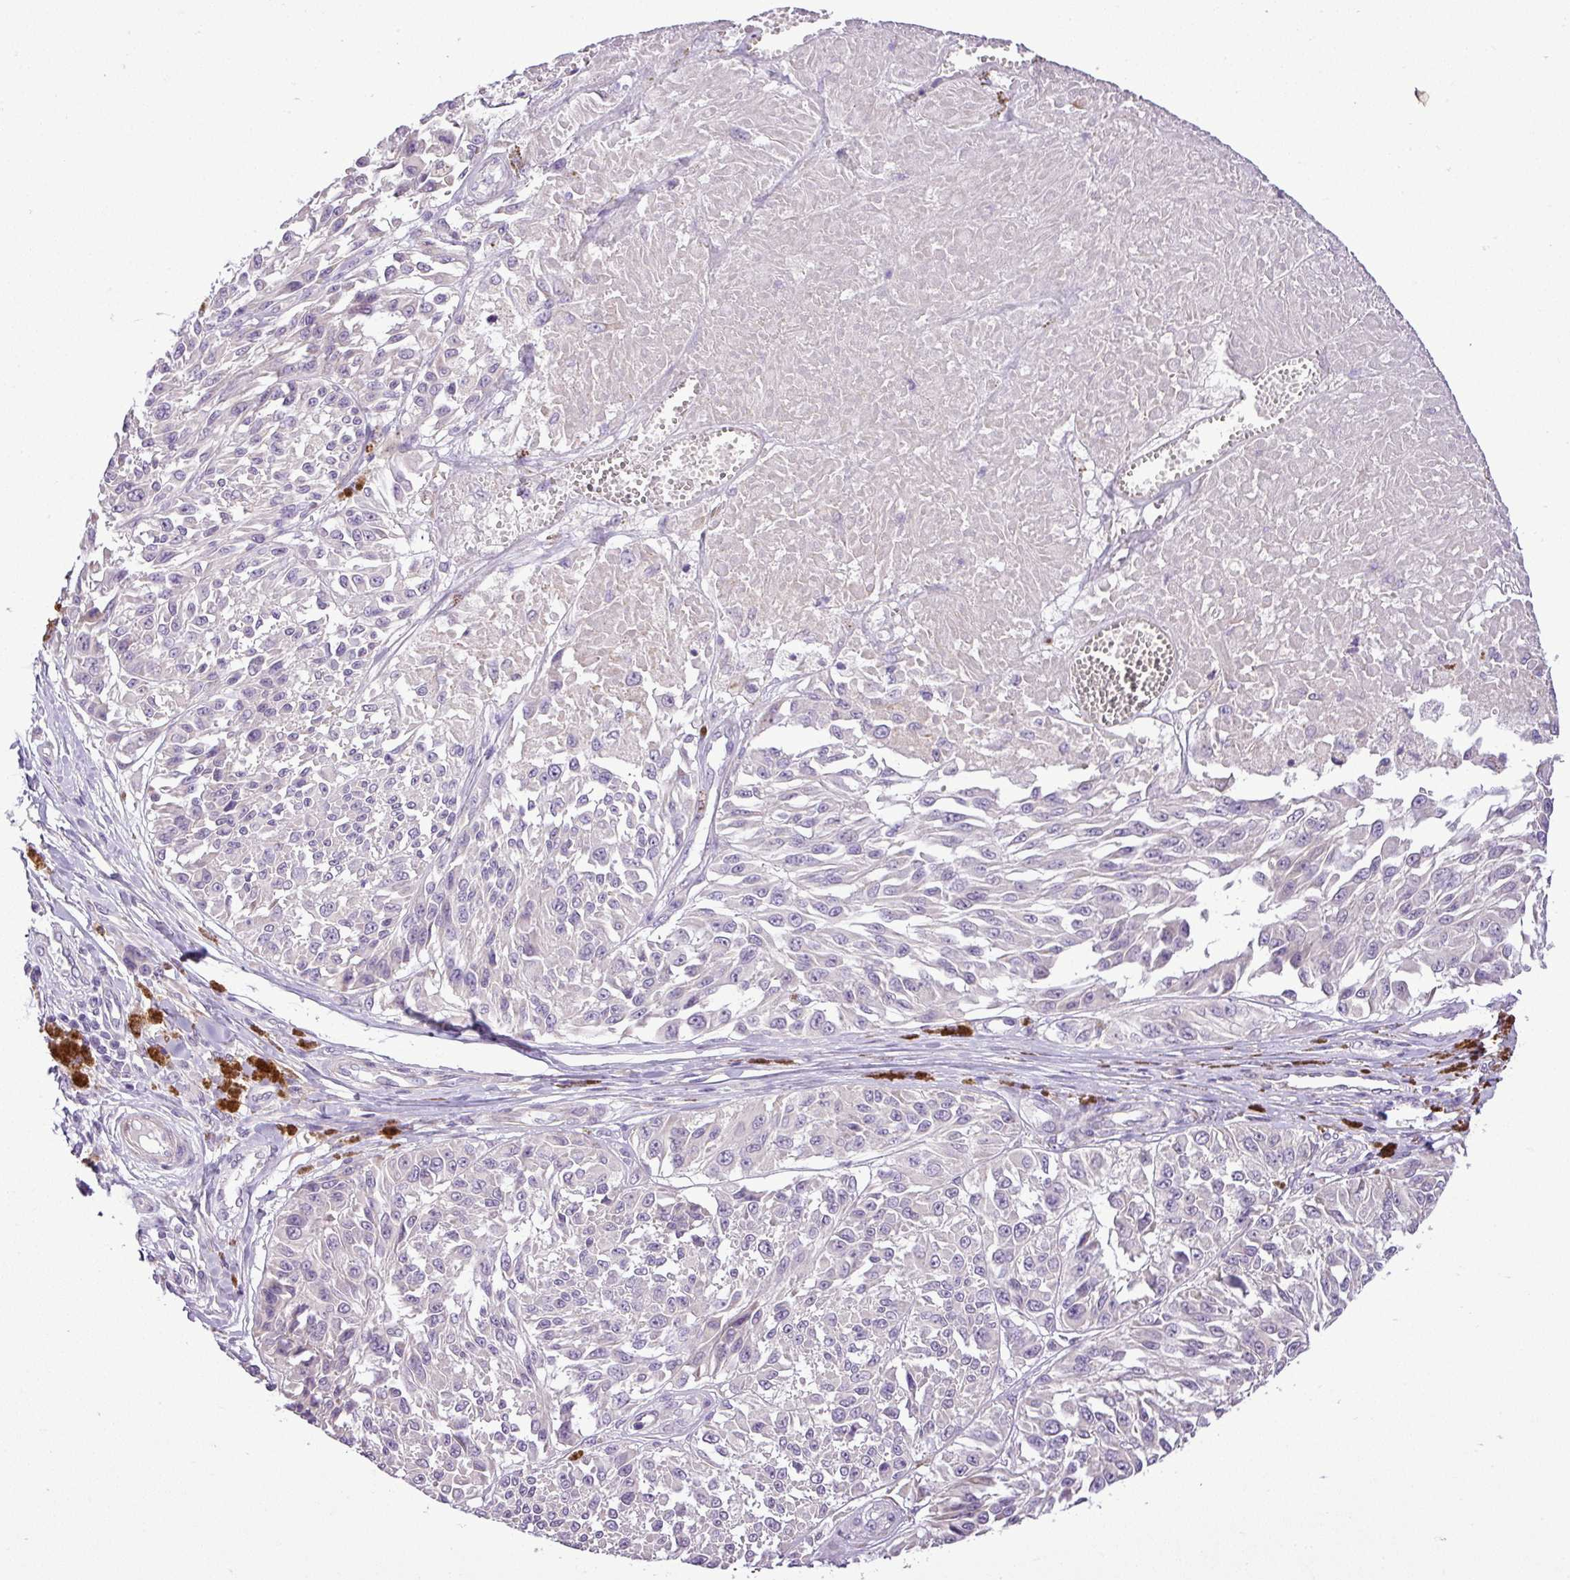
{"staining": {"intensity": "negative", "quantity": "none", "location": "none"}, "tissue": "melanoma", "cell_type": "Tumor cells", "image_type": "cancer", "snomed": [{"axis": "morphology", "description": "Malignant melanoma, NOS"}, {"axis": "topography", "description": "Skin"}], "caption": "Photomicrograph shows no protein staining in tumor cells of melanoma tissue.", "gene": "MOCS3", "patient": {"sex": "male", "age": 94}}